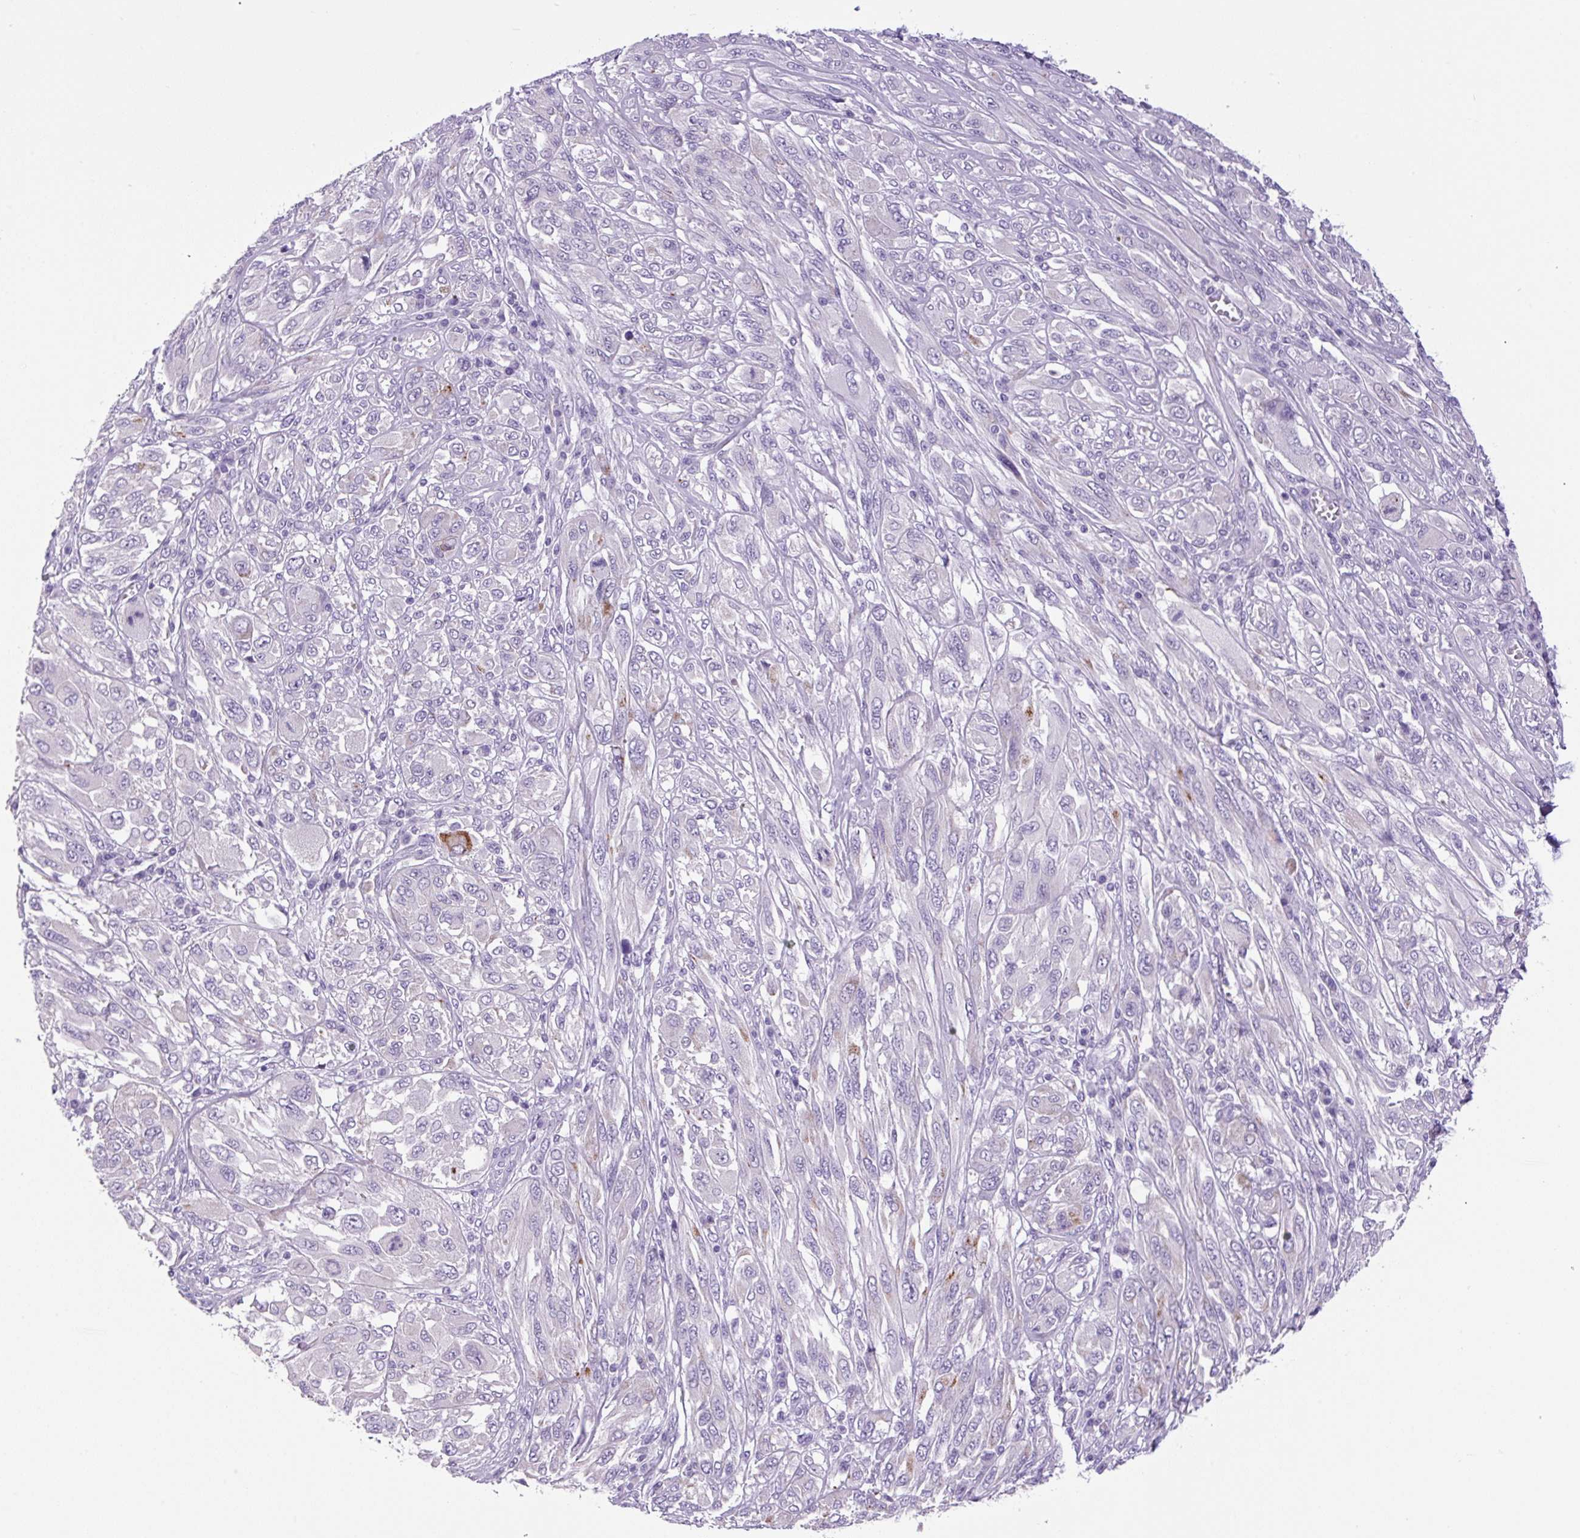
{"staining": {"intensity": "negative", "quantity": "none", "location": "none"}, "tissue": "melanoma", "cell_type": "Tumor cells", "image_type": "cancer", "snomed": [{"axis": "morphology", "description": "Malignant melanoma, NOS"}, {"axis": "topography", "description": "Skin"}], "caption": "Tumor cells are negative for brown protein staining in malignant melanoma. The staining is performed using DAB (3,3'-diaminobenzidine) brown chromogen with nuclei counter-stained in using hematoxylin.", "gene": "CHGA", "patient": {"sex": "female", "age": 91}}